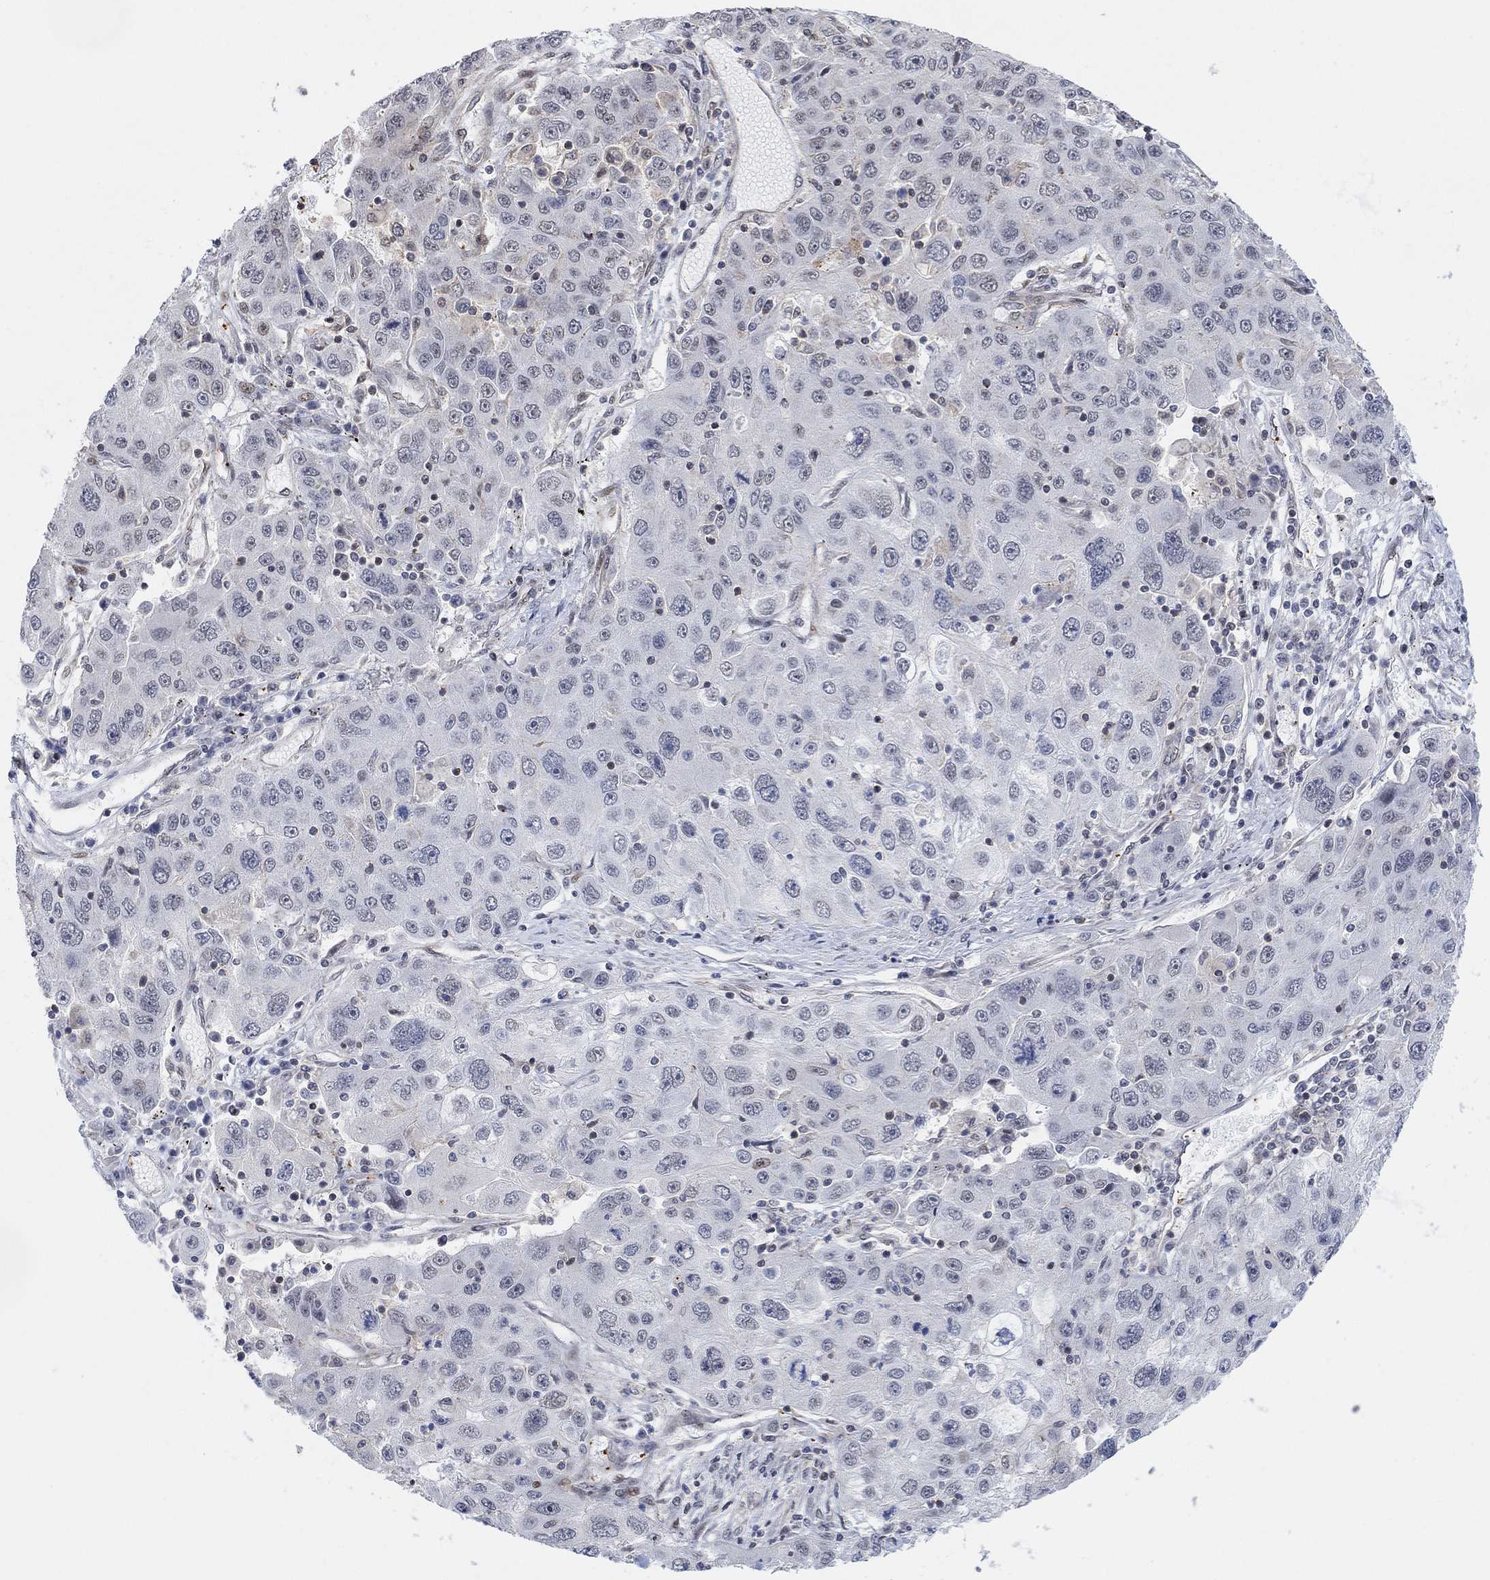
{"staining": {"intensity": "negative", "quantity": "none", "location": "none"}, "tissue": "stomach cancer", "cell_type": "Tumor cells", "image_type": "cancer", "snomed": [{"axis": "morphology", "description": "Adenocarcinoma, NOS"}, {"axis": "topography", "description": "Stomach"}], "caption": "Stomach adenocarcinoma was stained to show a protein in brown. There is no significant expression in tumor cells. Brightfield microscopy of immunohistochemistry (IHC) stained with DAB (3,3'-diaminobenzidine) (brown) and hematoxylin (blue), captured at high magnification.", "gene": "PWWP2B", "patient": {"sex": "male", "age": 56}}